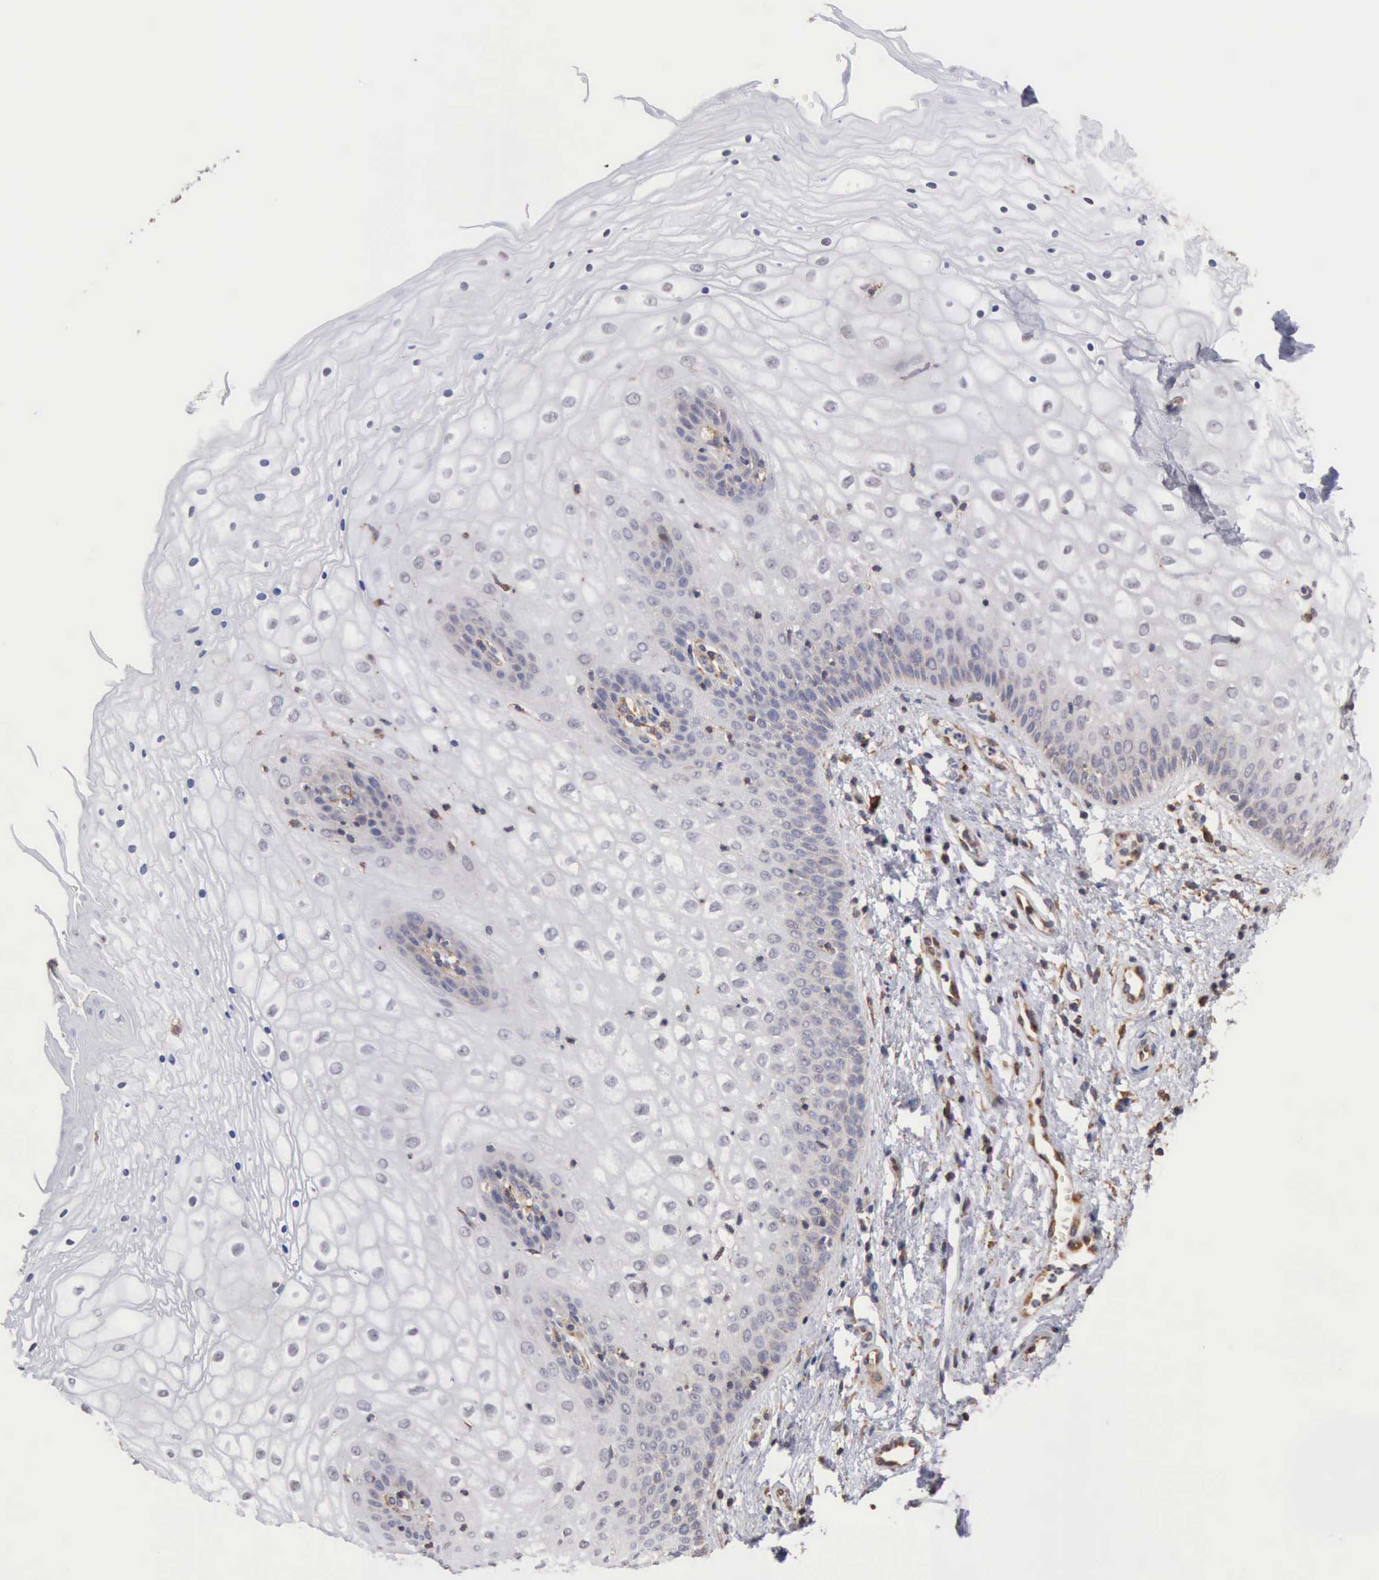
{"staining": {"intensity": "negative", "quantity": "none", "location": "none"}, "tissue": "vagina", "cell_type": "Squamous epithelial cells", "image_type": "normal", "snomed": [{"axis": "morphology", "description": "Normal tissue, NOS"}, {"axis": "topography", "description": "Vagina"}], "caption": "A photomicrograph of vagina stained for a protein demonstrates no brown staining in squamous epithelial cells.", "gene": "GPR101", "patient": {"sex": "female", "age": 34}}